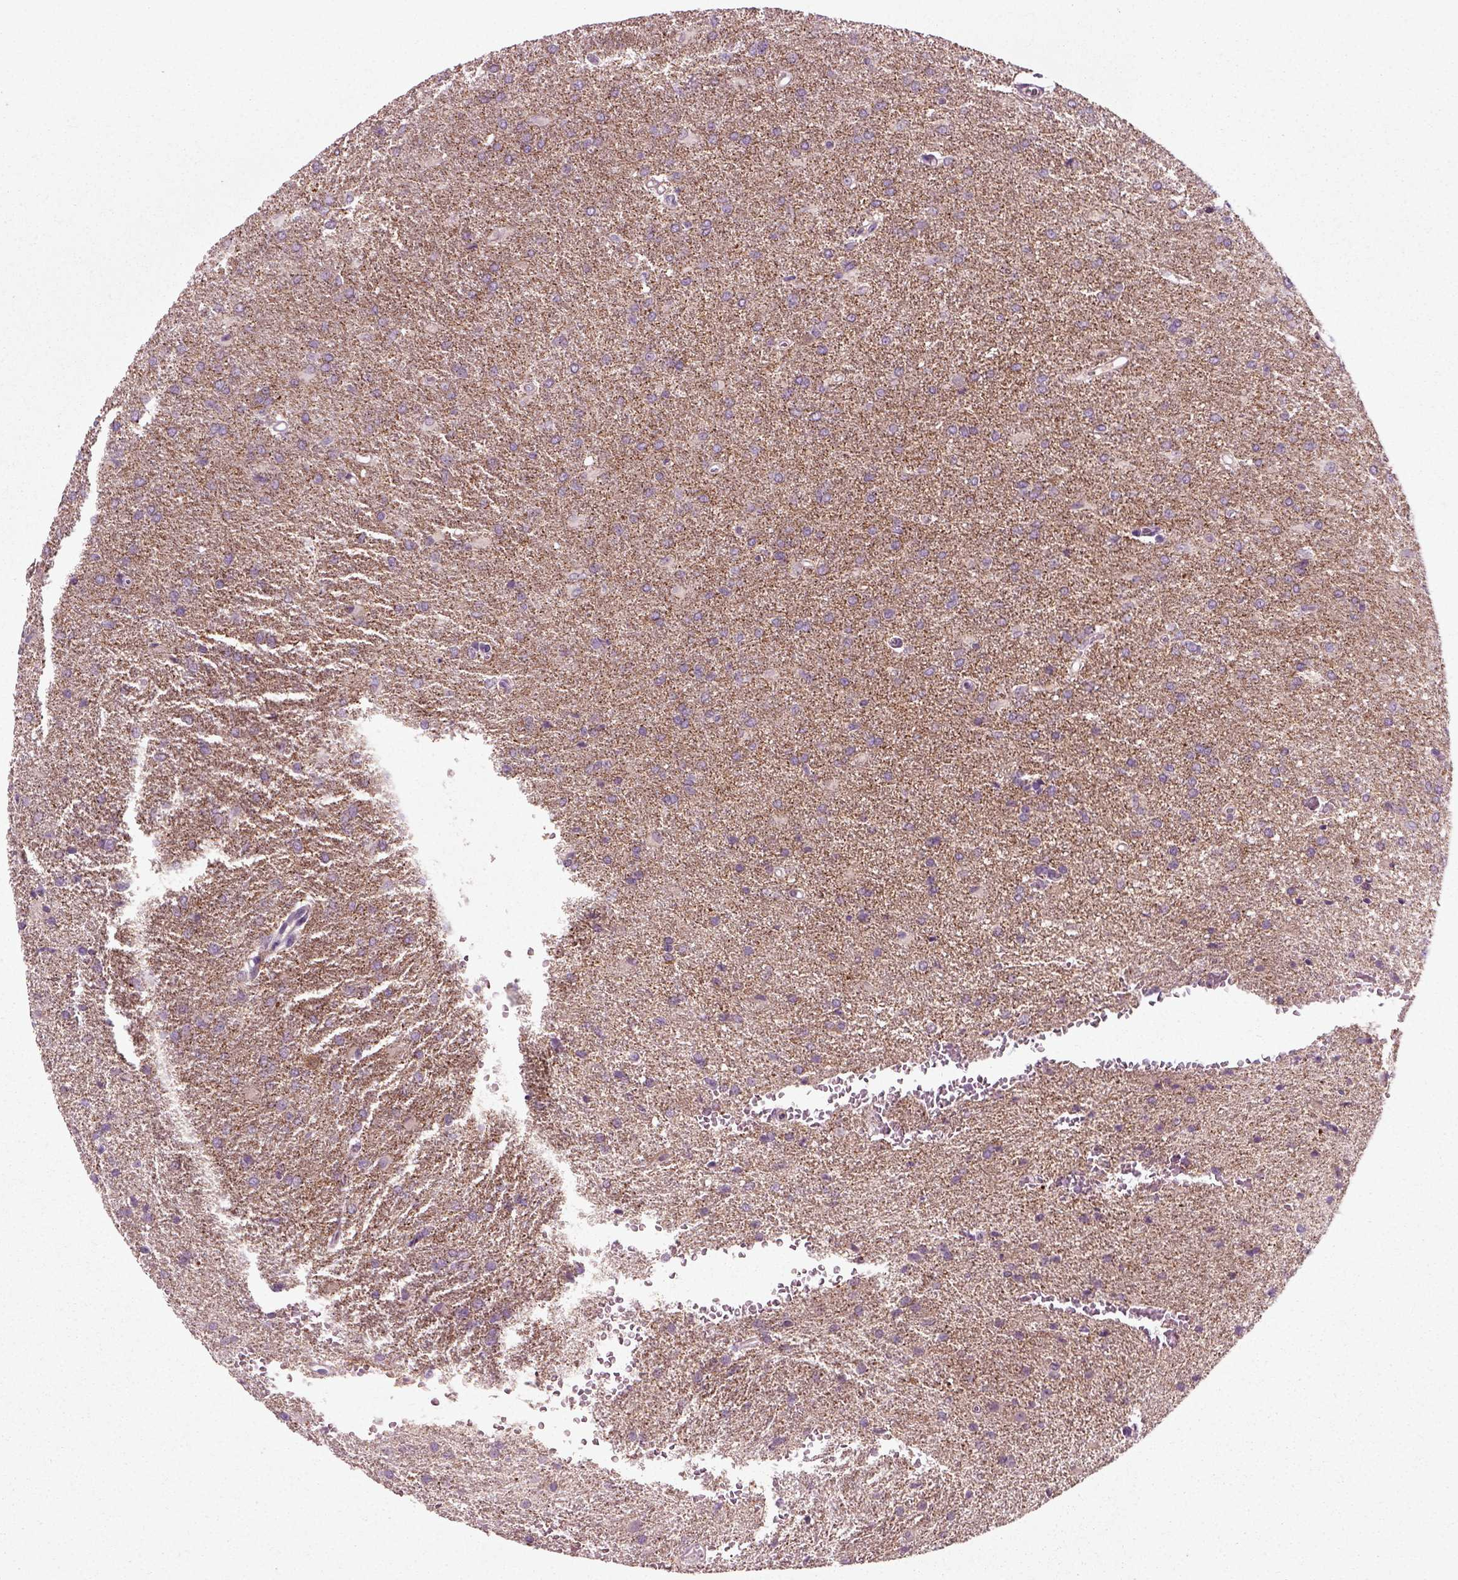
{"staining": {"intensity": "negative", "quantity": "none", "location": "none"}, "tissue": "glioma", "cell_type": "Tumor cells", "image_type": "cancer", "snomed": [{"axis": "morphology", "description": "Glioma, malignant, High grade"}, {"axis": "topography", "description": "Brain"}], "caption": "Histopathology image shows no significant protein staining in tumor cells of malignant glioma (high-grade).", "gene": "RND2", "patient": {"sex": "male", "age": 68}}